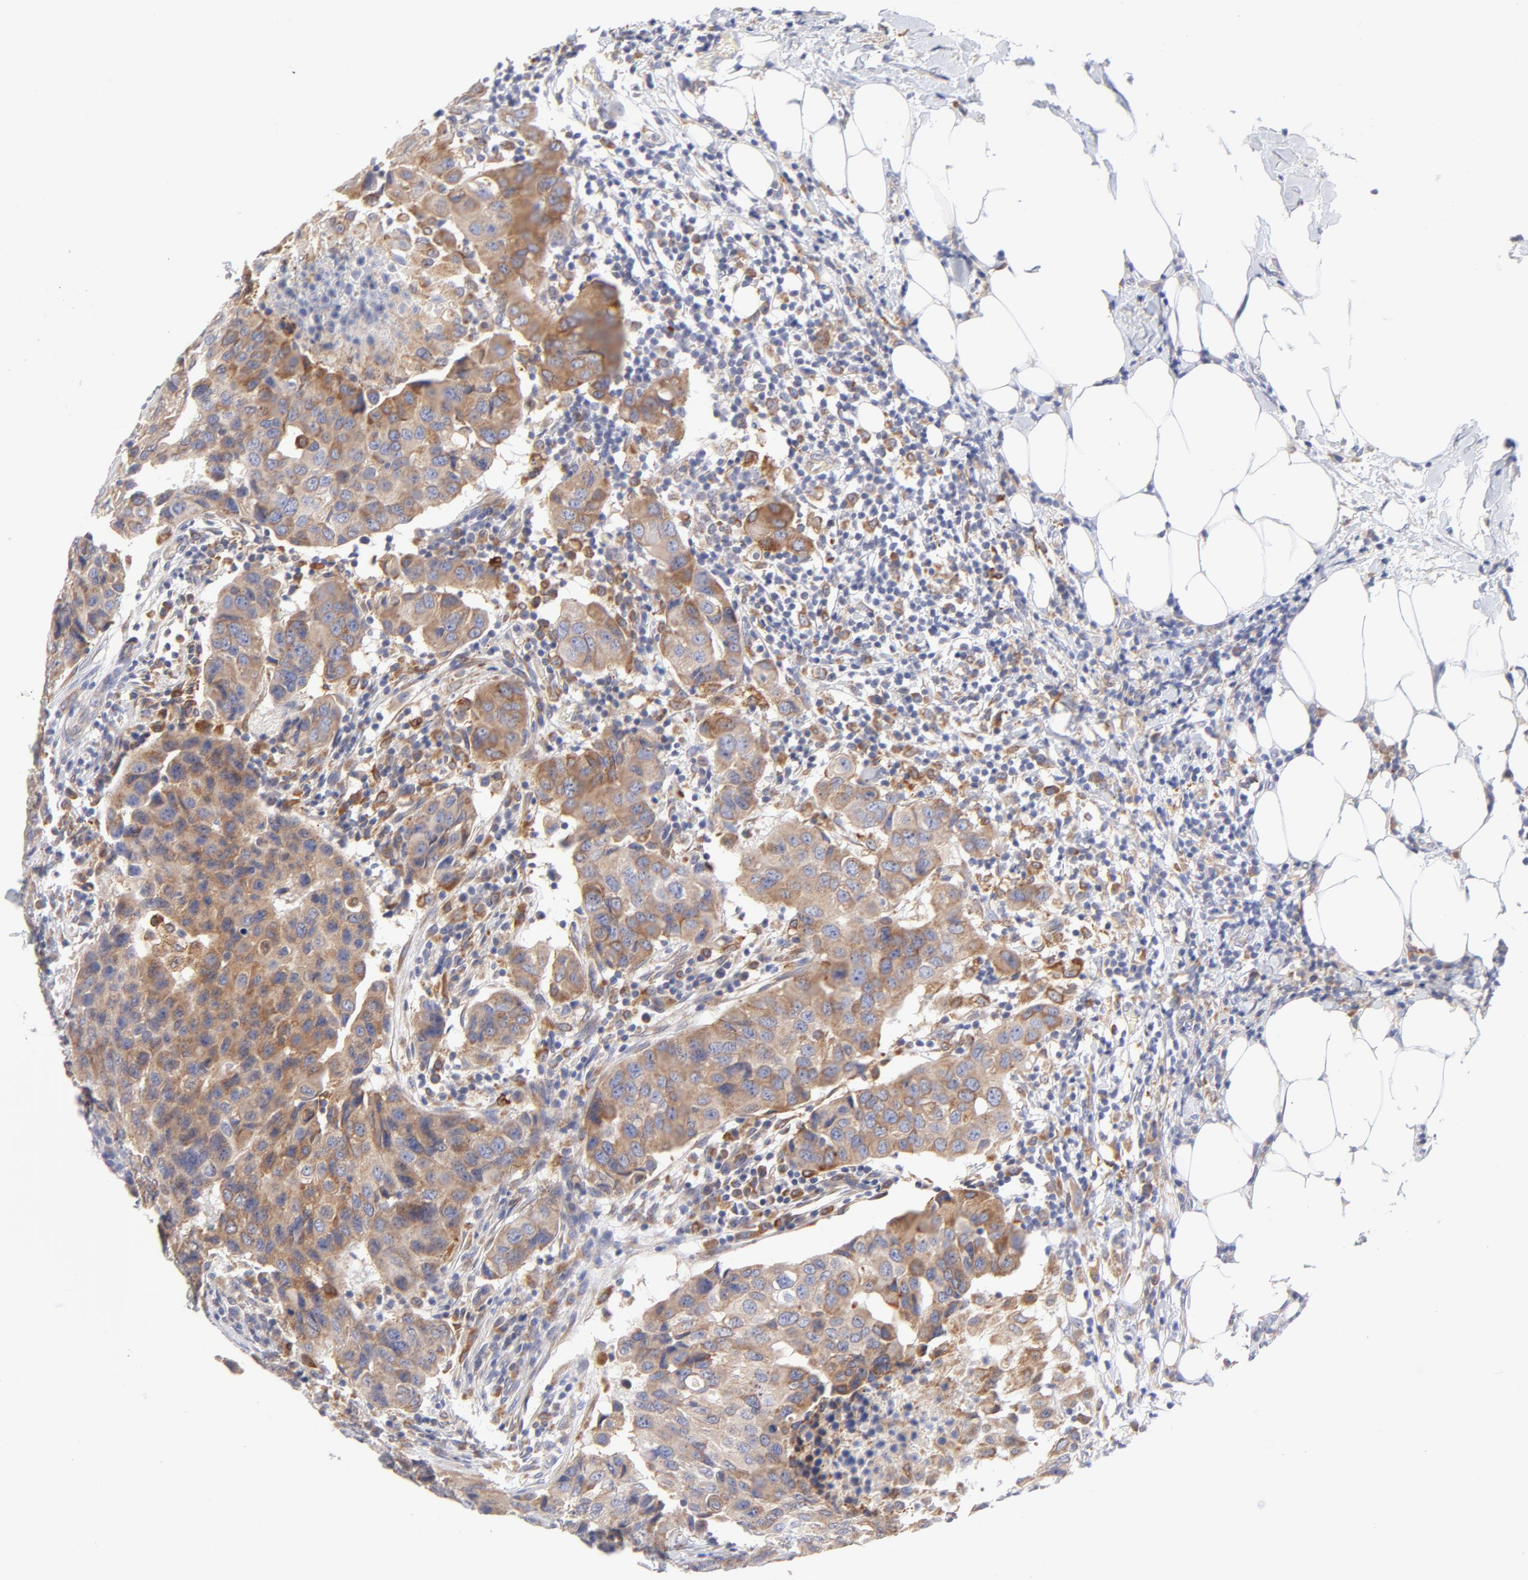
{"staining": {"intensity": "moderate", "quantity": ">75%", "location": "cytoplasmic/membranous"}, "tissue": "breast cancer", "cell_type": "Tumor cells", "image_type": "cancer", "snomed": [{"axis": "morphology", "description": "Duct carcinoma"}, {"axis": "topography", "description": "Breast"}], "caption": "Immunohistochemical staining of human intraductal carcinoma (breast) reveals medium levels of moderate cytoplasmic/membranous staining in approximately >75% of tumor cells. The protein of interest is shown in brown color, while the nuclei are stained blue.", "gene": "MOSPD2", "patient": {"sex": "female", "age": 54}}